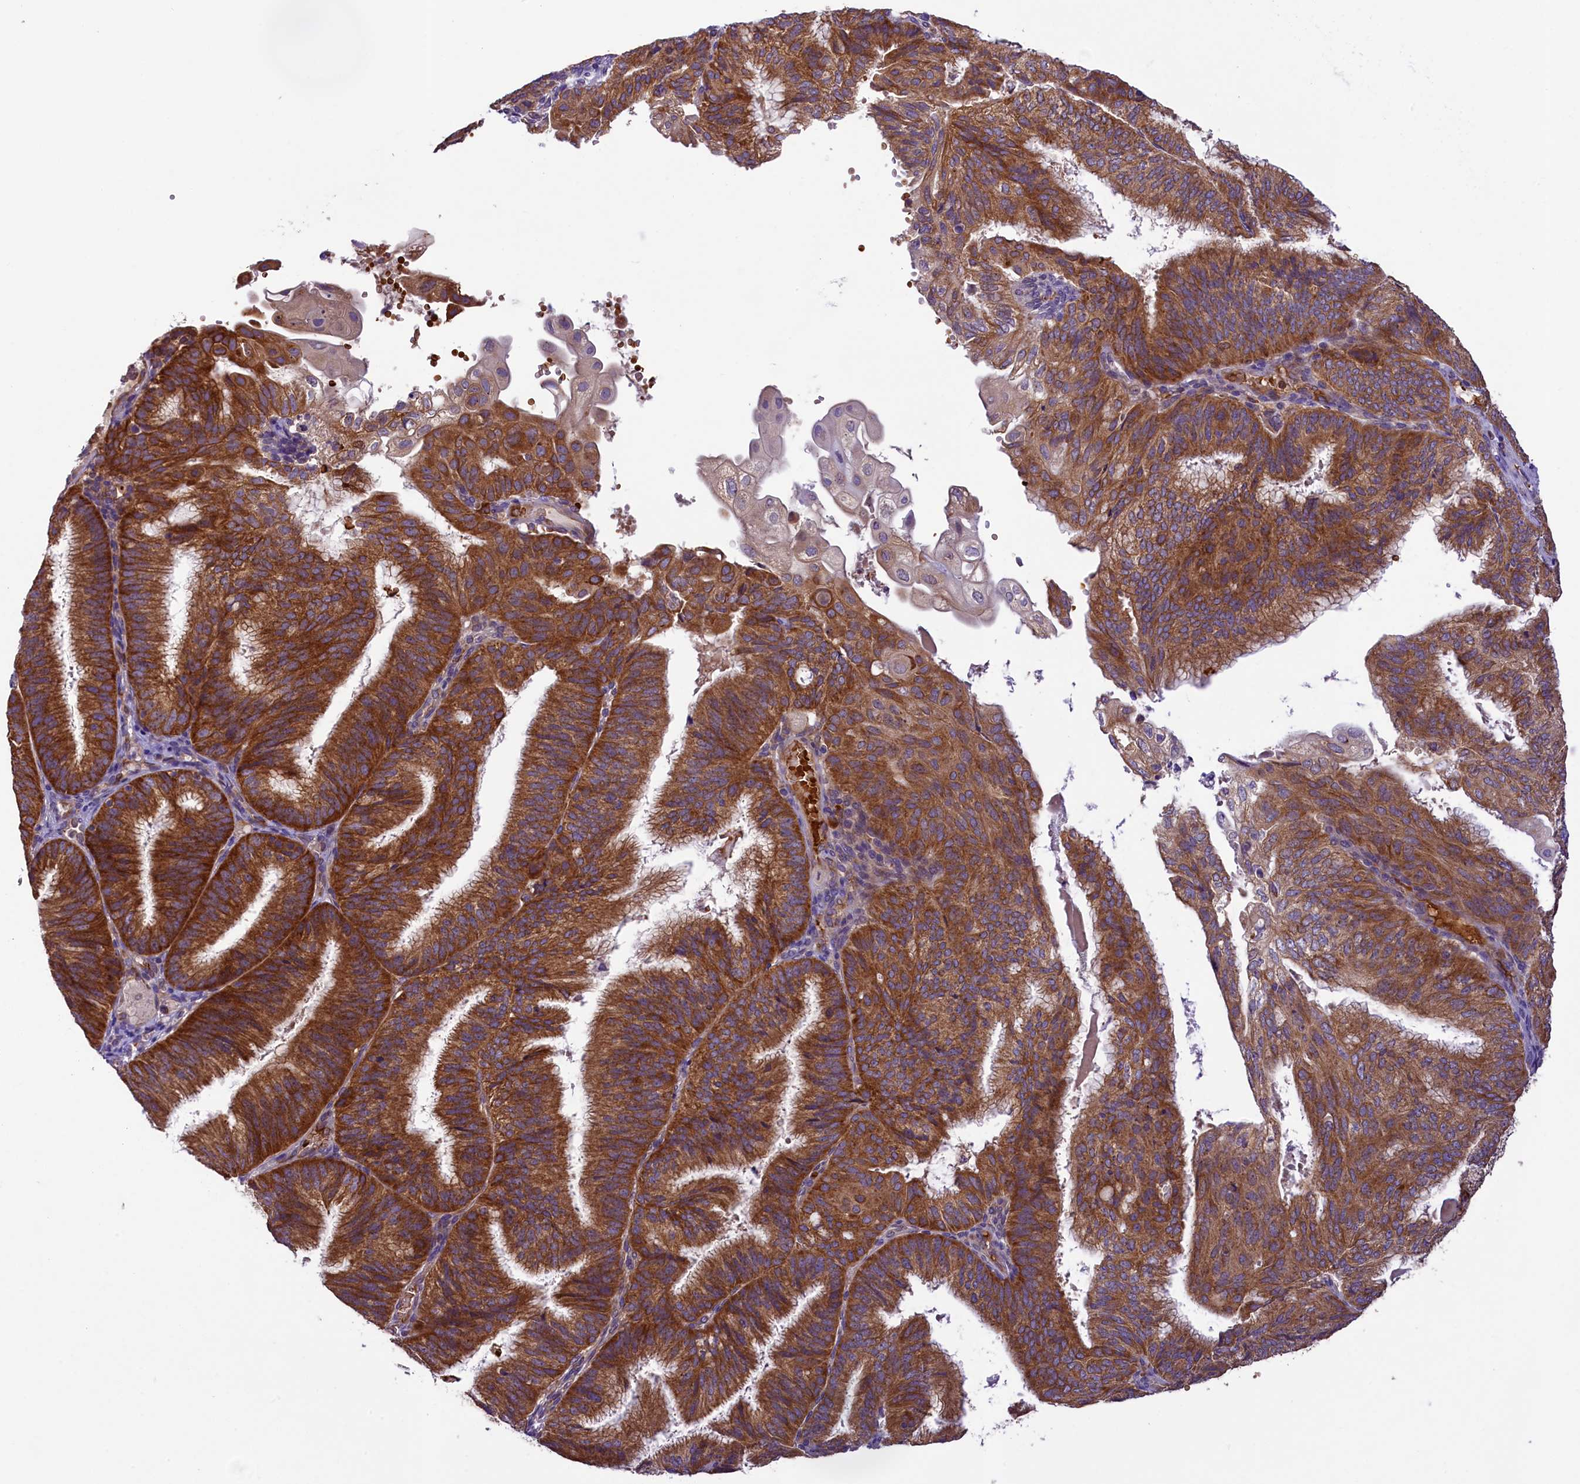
{"staining": {"intensity": "strong", "quantity": ">75%", "location": "cytoplasmic/membranous"}, "tissue": "endometrial cancer", "cell_type": "Tumor cells", "image_type": "cancer", "snomed": [{"axis": "morphology", "description": "Adenocarcinoma, NOS"}, {"axis": "topography", "description": "Endometrium"}], "caption": "A micrograph of endometrial cancer stained for a protein reveals strong cytoplasmic/membranous brown staining in tumor cells.", "gene": "LARP4", "patient": {"sex": "female", "age": 49}}